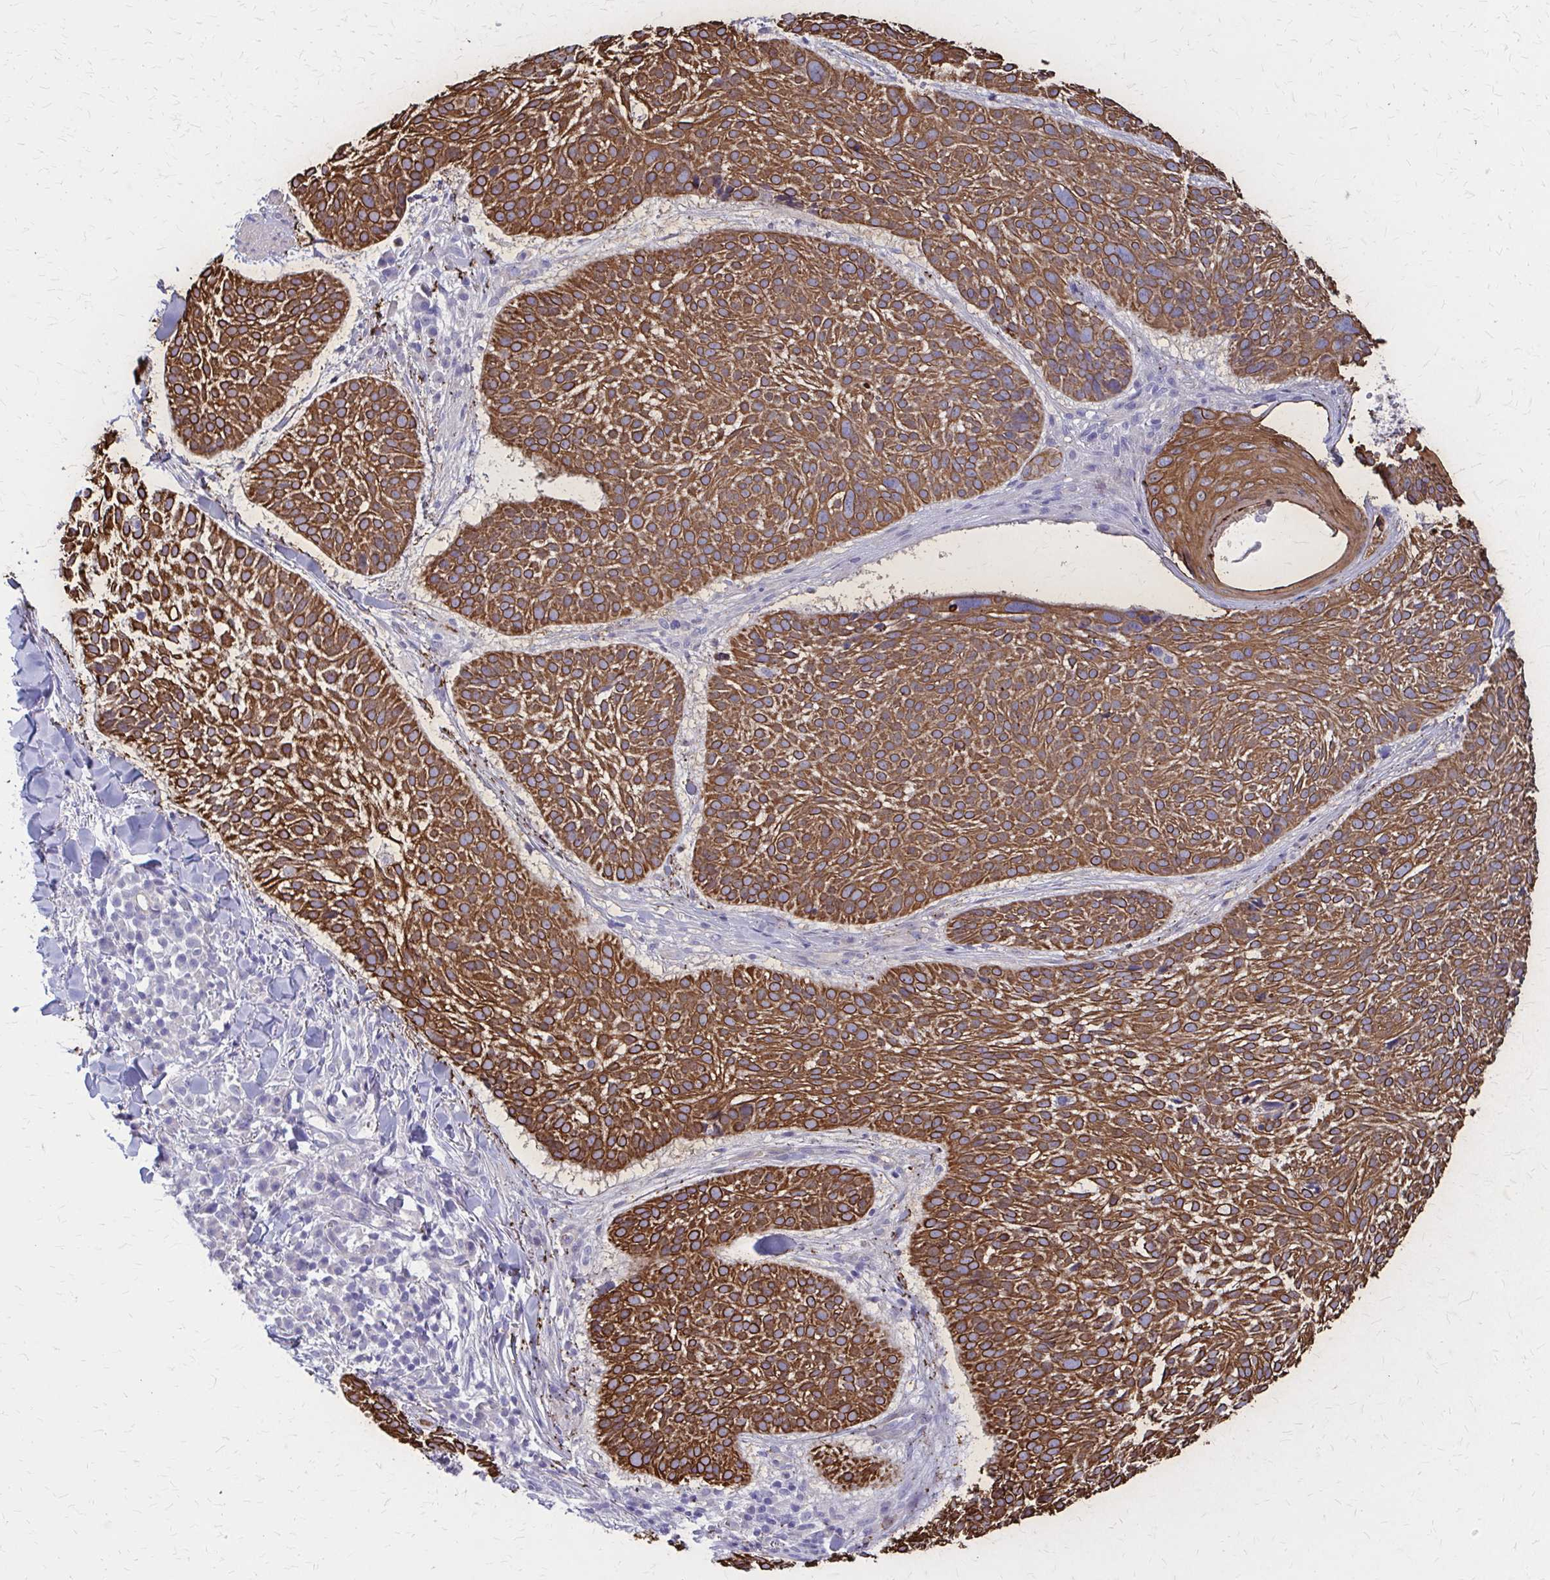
{"staining": {"intensity": "strong", "quantity": ">75%", "location": "cytoplasmic/membranous"}, "tissue": "skin cancer", "cell_type": "Tumor cells", "image_type": "cancer", "snomed": [{"axis": "morphology", "description": "Basal cell carcinoma"}, {"axis": "topography", "description": "Skin"}, {"axis": "topography", "description": "Skin of scalp"}], "caption": "Protein analysis of basal cell carcinoma (skin) tissue demonstrates strong cytoplasmic/membranous expression in approximately >75% of tumor cells.", "gene": "GLYATL2", "patient": {"sex": "female", "age": 45}}